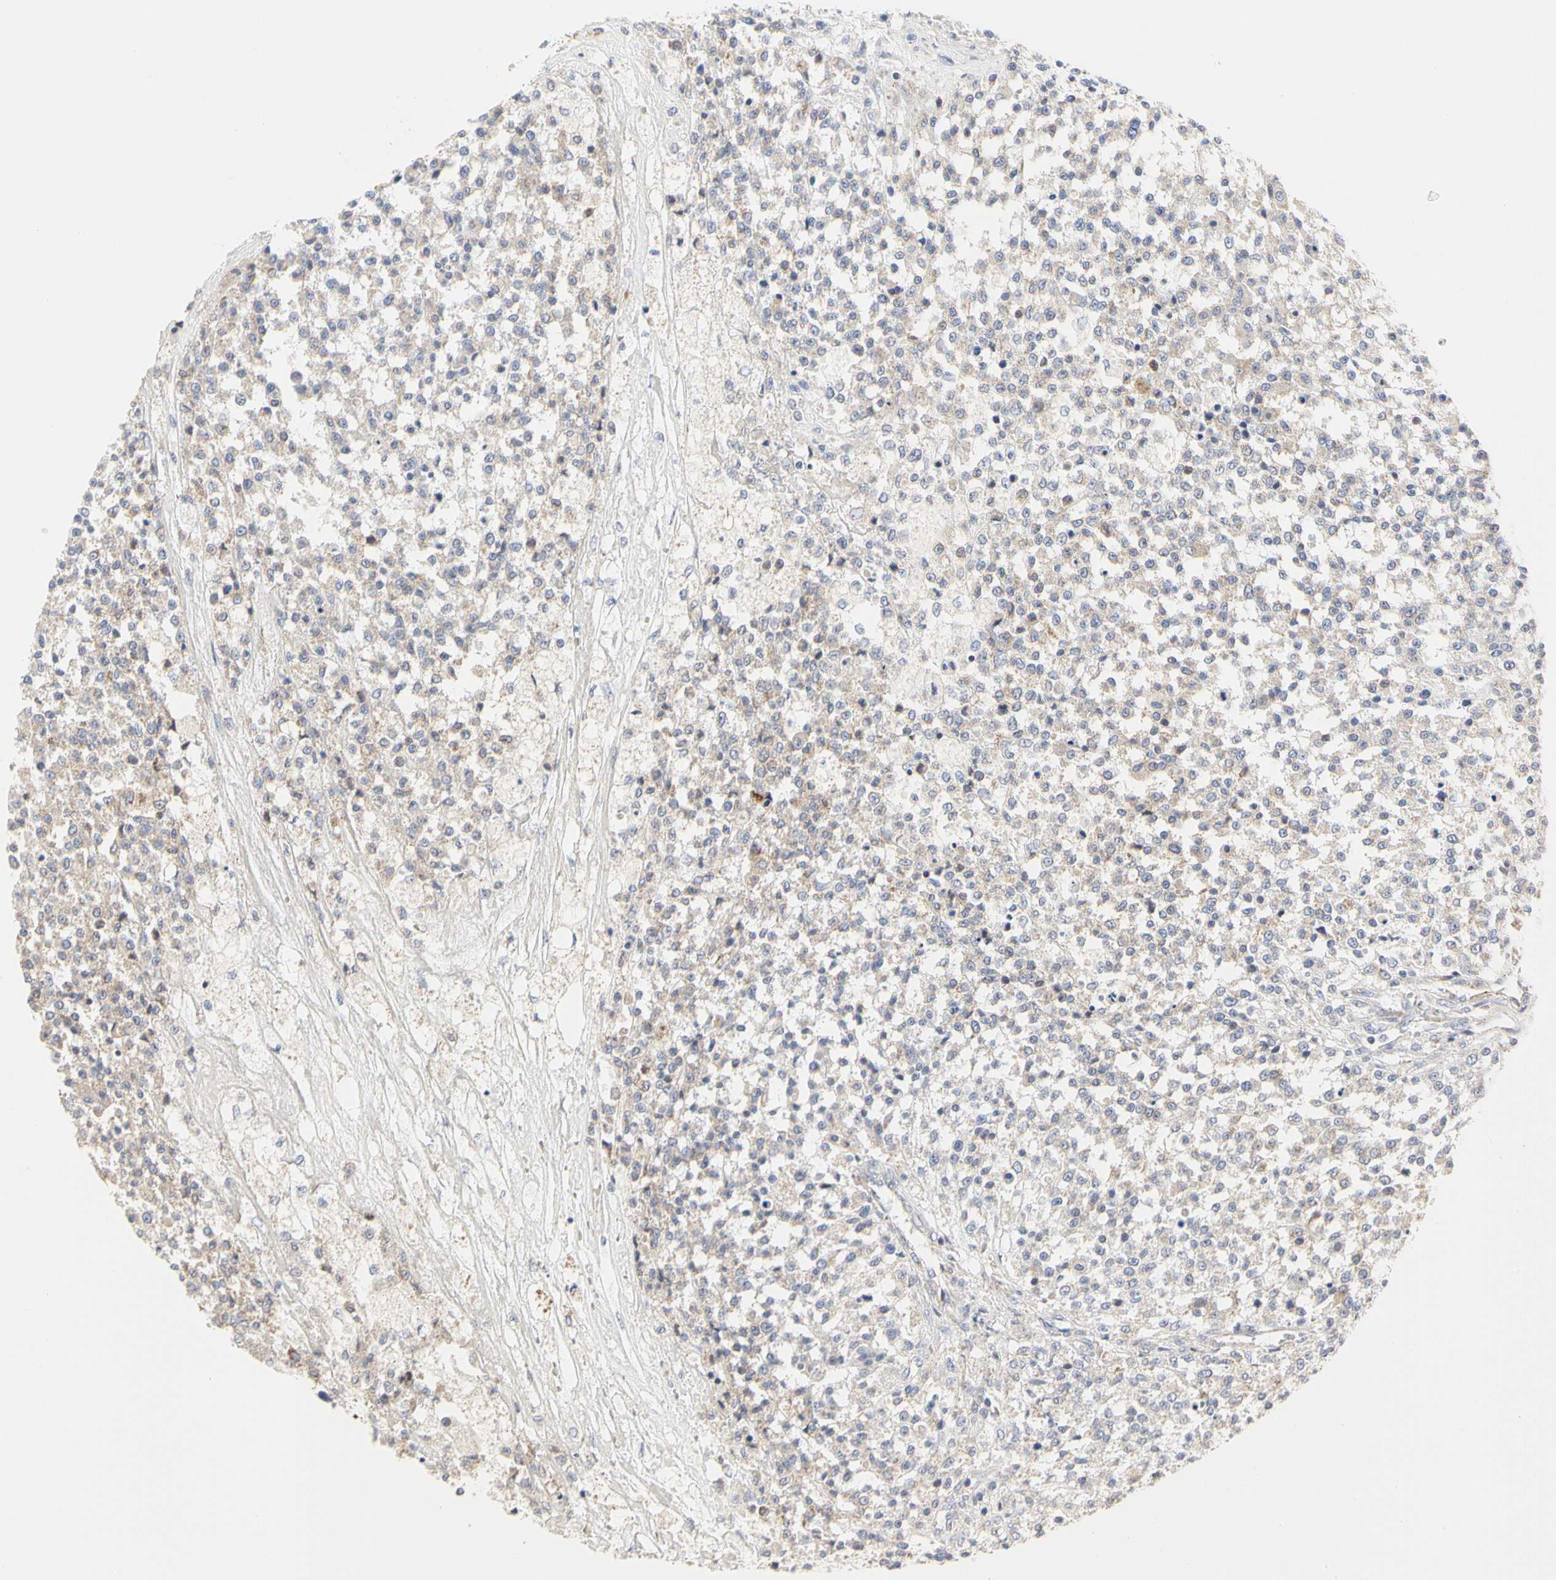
{"staining": {"intensity": "weak", "quantity": "25%-75%", "location": "cytoplasmic/membranous"}, "tissue": "testis cancer", "cell_type": "Tumor cells", "image_type": "cancer", "snomed": [{"axis": "morphology", "description": "Seminoma, NOS"}, {"axis": "topography", "description": "Testis"}], "caption": "Testis cancer stained for a protein (brown) shows weak cytoplasmic/membranous positive expression in approximately 25%-75% of tumor cells.", "gene": "TSKU", "patient": {"sex": "male", "age": 59}}